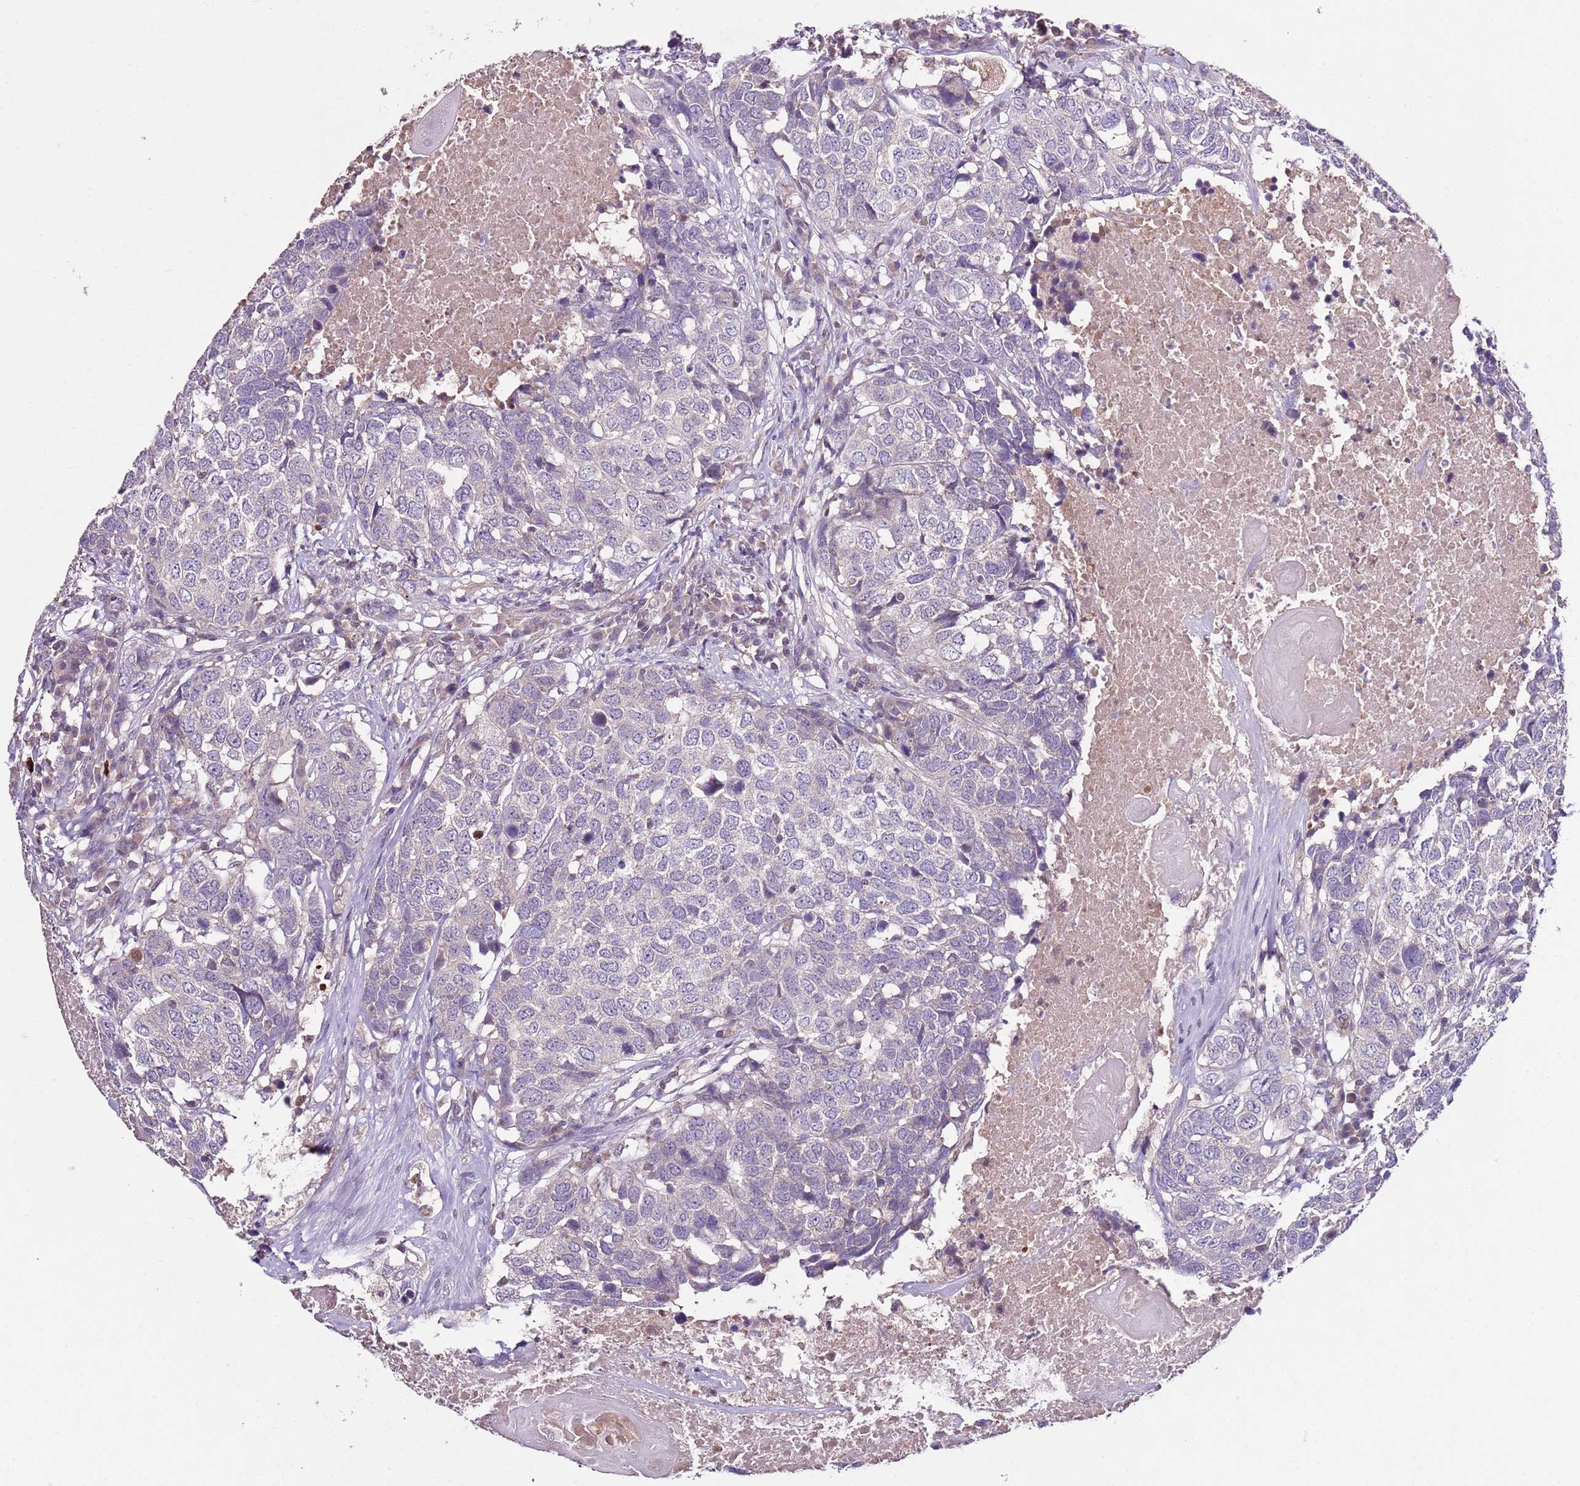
{"staining": {"intensity": "negative", "quantity": "none", "location": "none"}, "tissue": "head and neck cancer", "cell_type": "Tumor cells", "image_type": "cancer", "snomed": [{"axis": "morphology", "description": "Squamous cell carcinoma, NOS"}, {"axis": "topography", "description": "Head-Neck"}], "caption": "There is no significant staining in tumor cells of head and neck cancer (squamous cell carcinoma).", "gene": "NRDE2", "patient": {"sex": "male", "age": 66}}